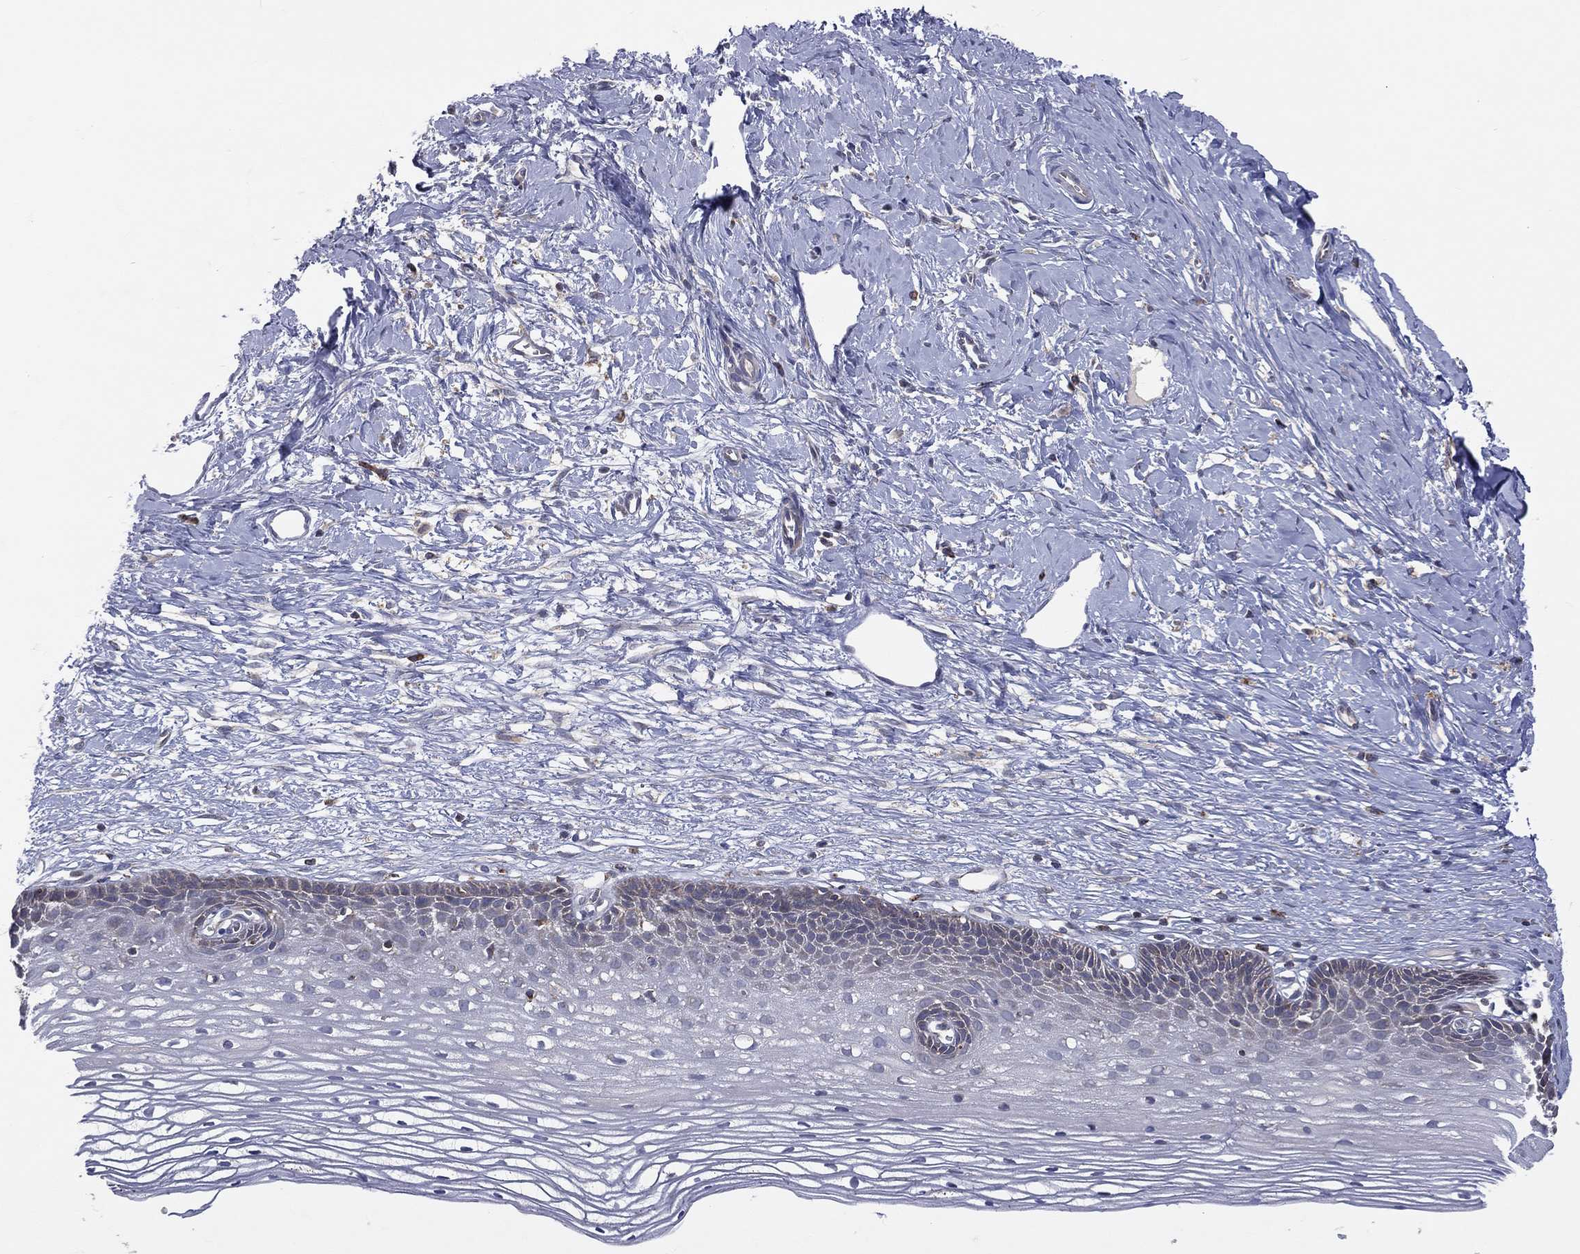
{"staining": {"intensity": "weak", "quantity": "<25%", "location": "cytoplasmic/membranous"}, "tissue": "cervix", "cell_type": "Squamous epithelial cells", "image_type": "normal", "snomed": [{"axis": "morphology", "description": "Normal tissue, NOS"}, {"axis": "topography", "description": "Cervix"}], "caption": "Immunohistochemistry (IHC) of normal human cervix exhibits no positivity in squamous epithelial cells.", "gene": "STARD3", "patient": {"sex": "female", "age": 40}}